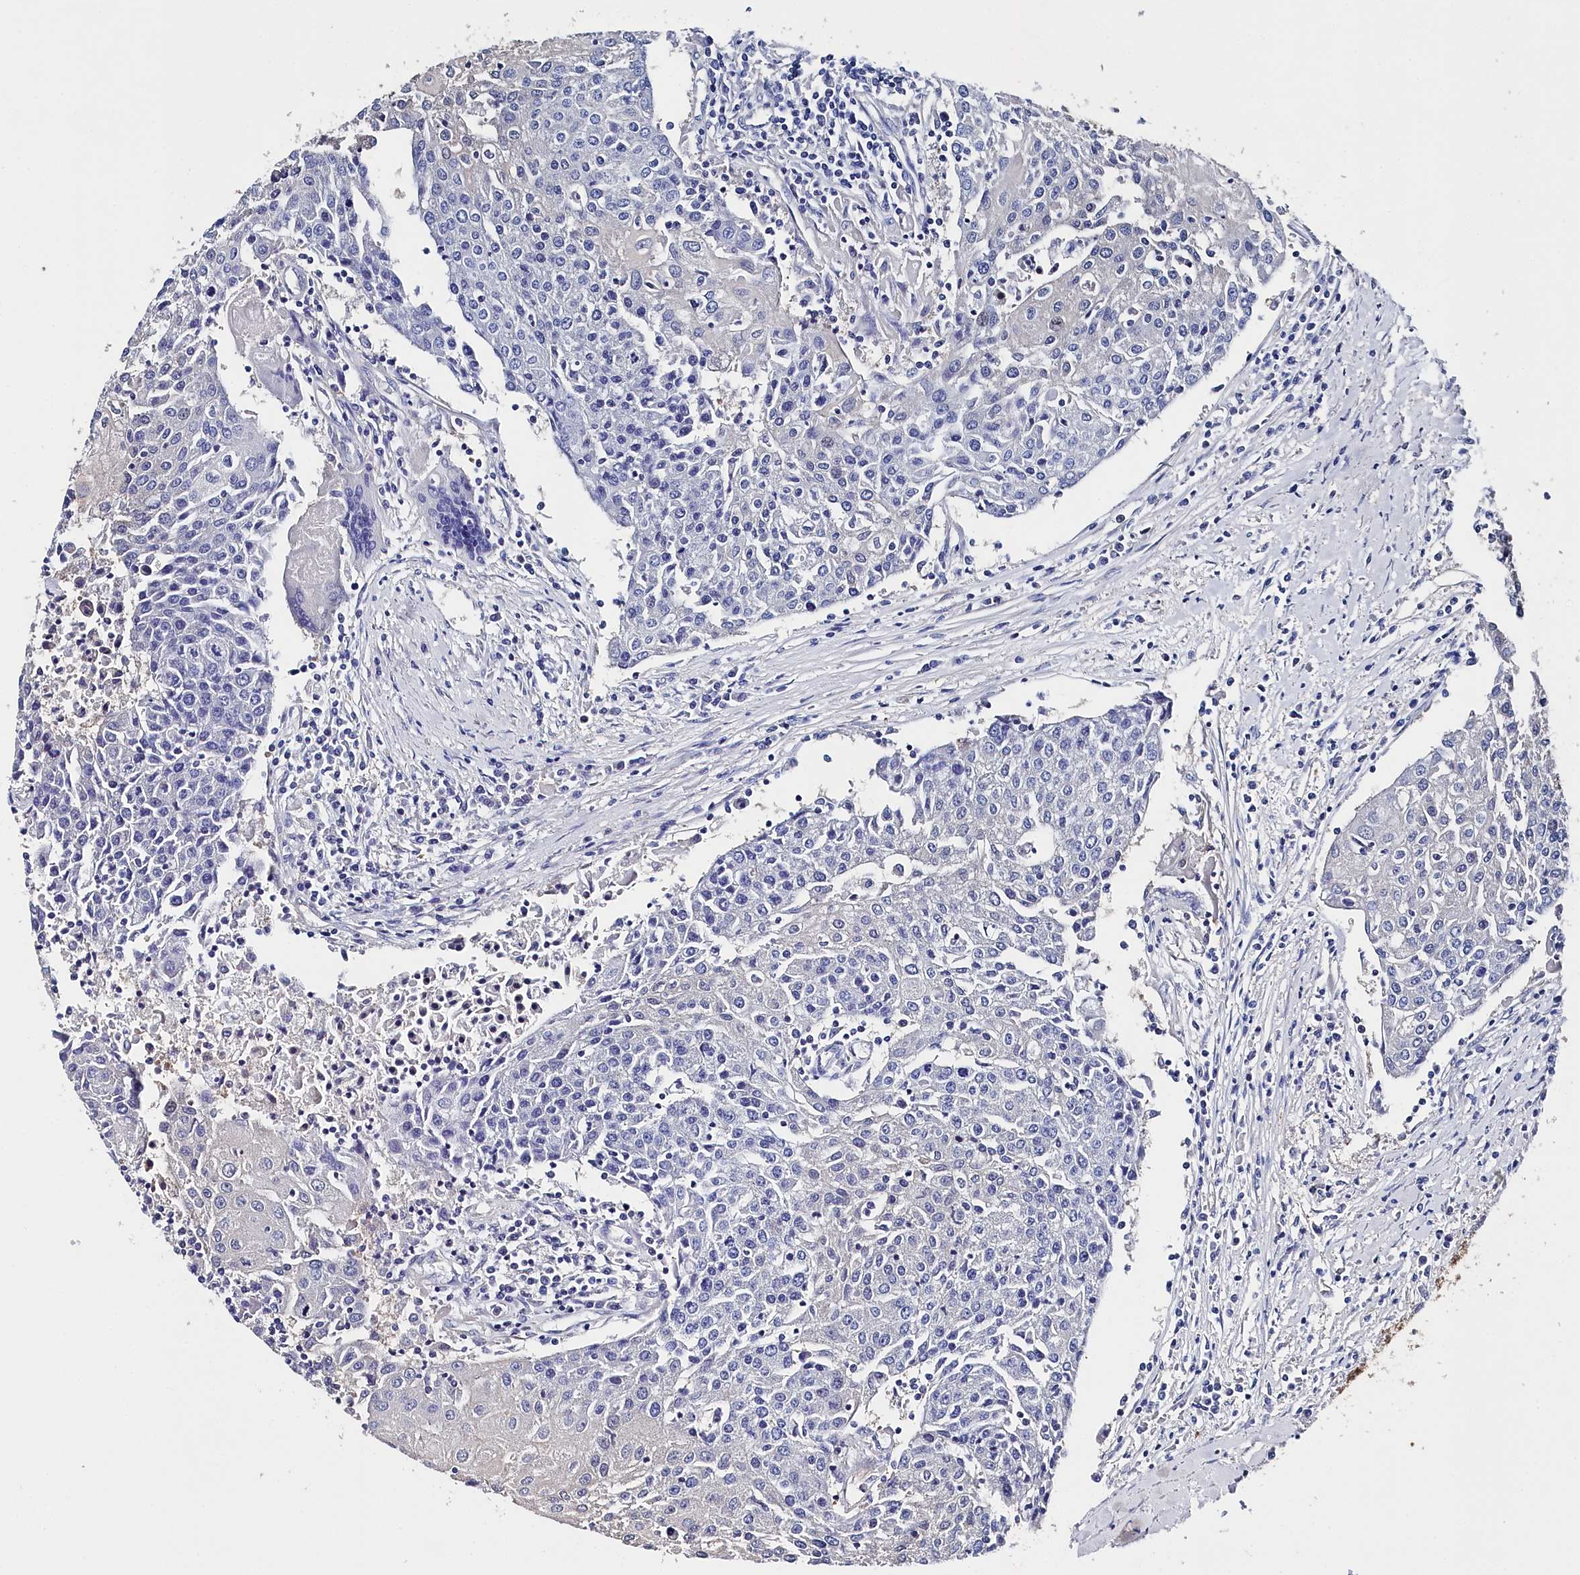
{"staining": {"intensity": "negative", "quantity": "none", "location": "none"}, "tissue": "urothelial cancer", "cell_type": "Tumor cells", "image_type": "cancer", "snomed": [{"axis": "morphology", "description": "Urothelial carcinoma, High grade"}, {"axis": "topography", "description": "Urinary bladder"}], "caption": "Immunohistochemical staining of high-grade urothelial carcinoma shows no significant positivity in tumor cells.", "gene": "BHMT", "patient": {"sex": "female", "age": 85}}